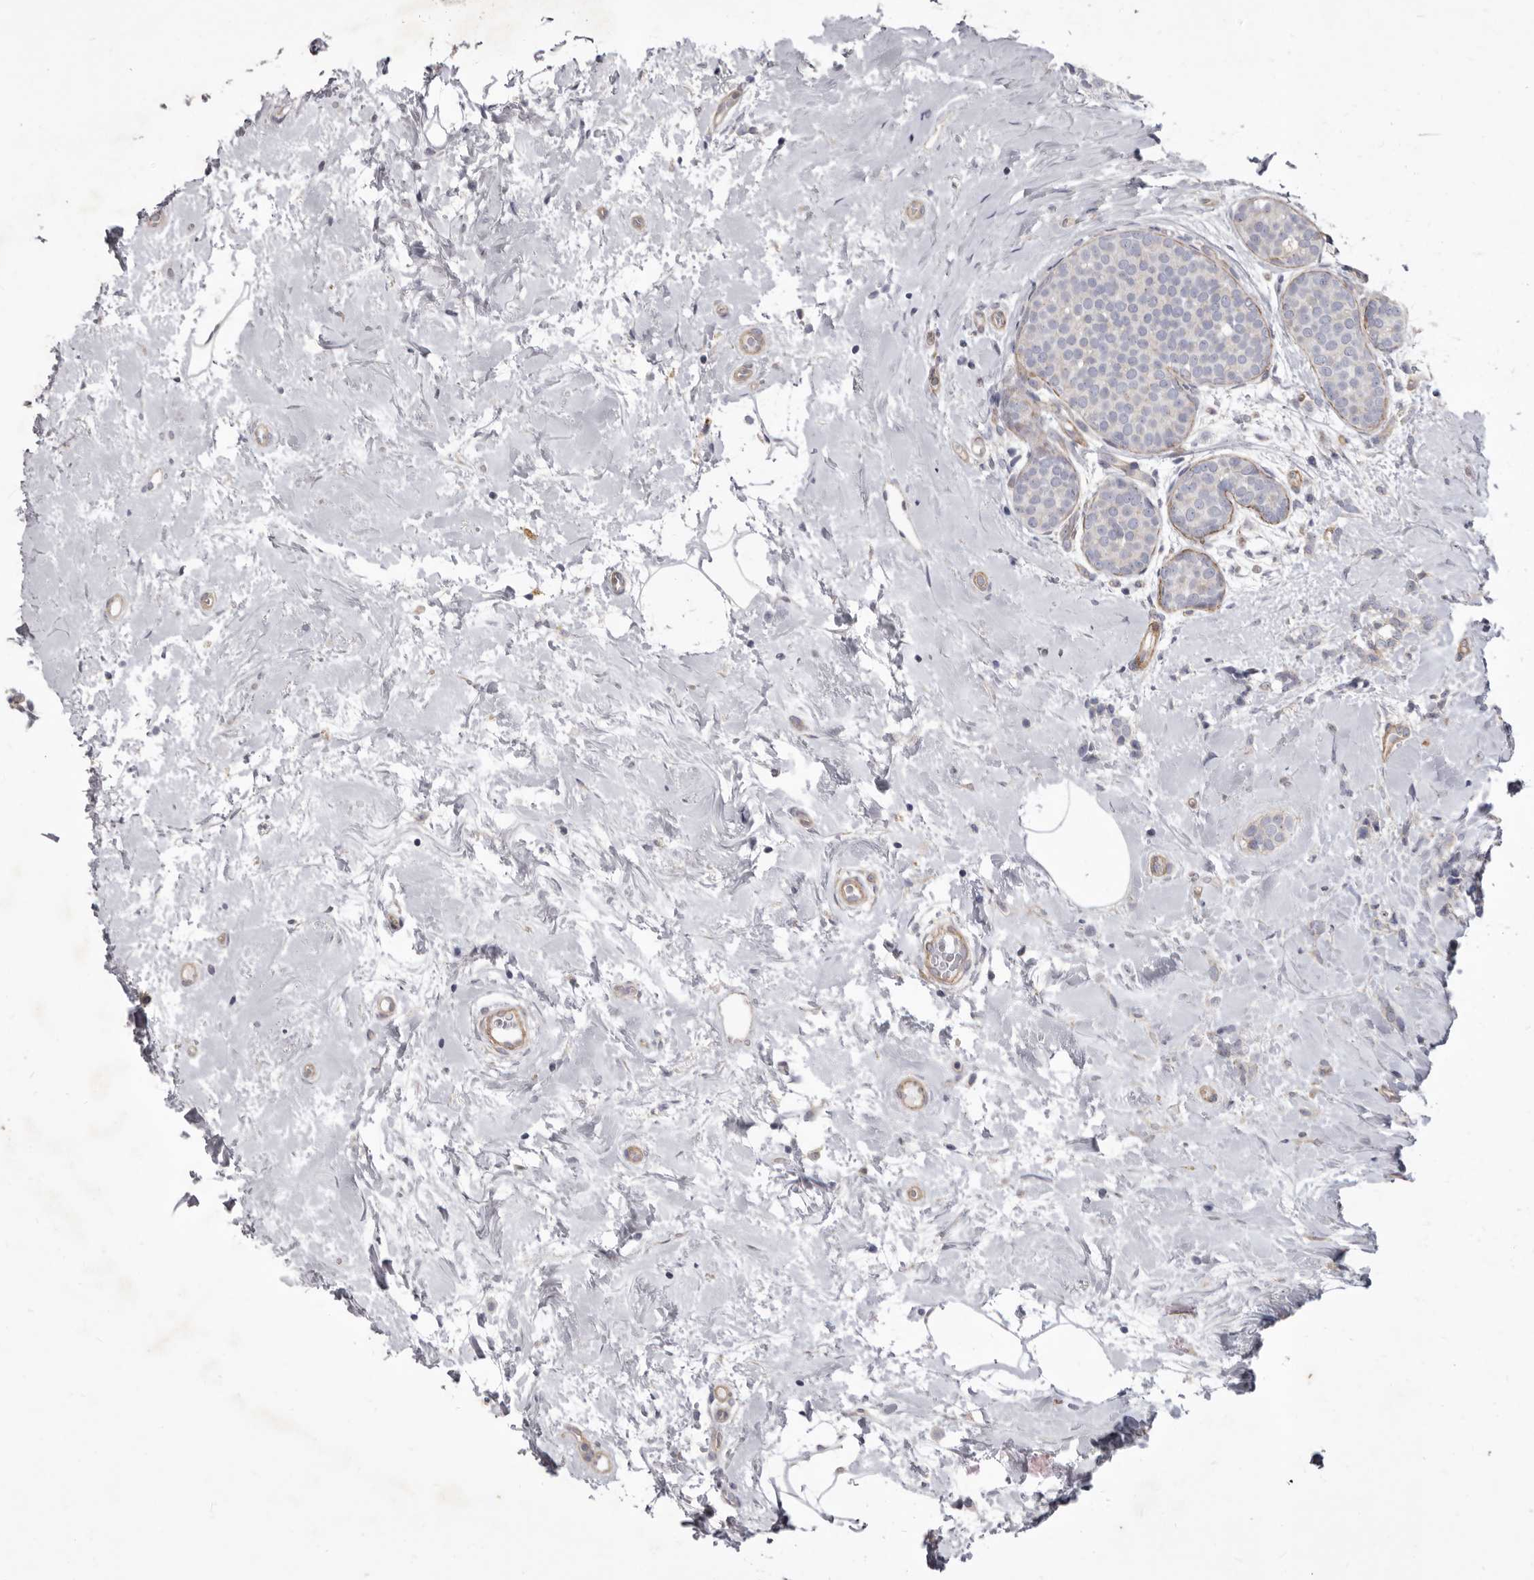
{"staining": {"intensity": "negative", "quantity": "none", "location": "none"}, "tissue": "breast cancer", "cell_type": "Tumor cells", "image_type": "cancer", "snomed": [{"axis": "morphology", "description": "Lobular carcinoma, in situ"}, {"axis": "morphology", "description": "Lobular carcinoma"}, {"axis": "topography", "description": "Breast"}], "caption": "Tumor cells are negative for brown protein staining in breast lobular carcinoma. (Brightfield microscopy of DAB (3,3'-diaminobenzidine) IHC at high magnification).", "gene": "P2RX6", "patient": {"sex": "female", "age": 41}}